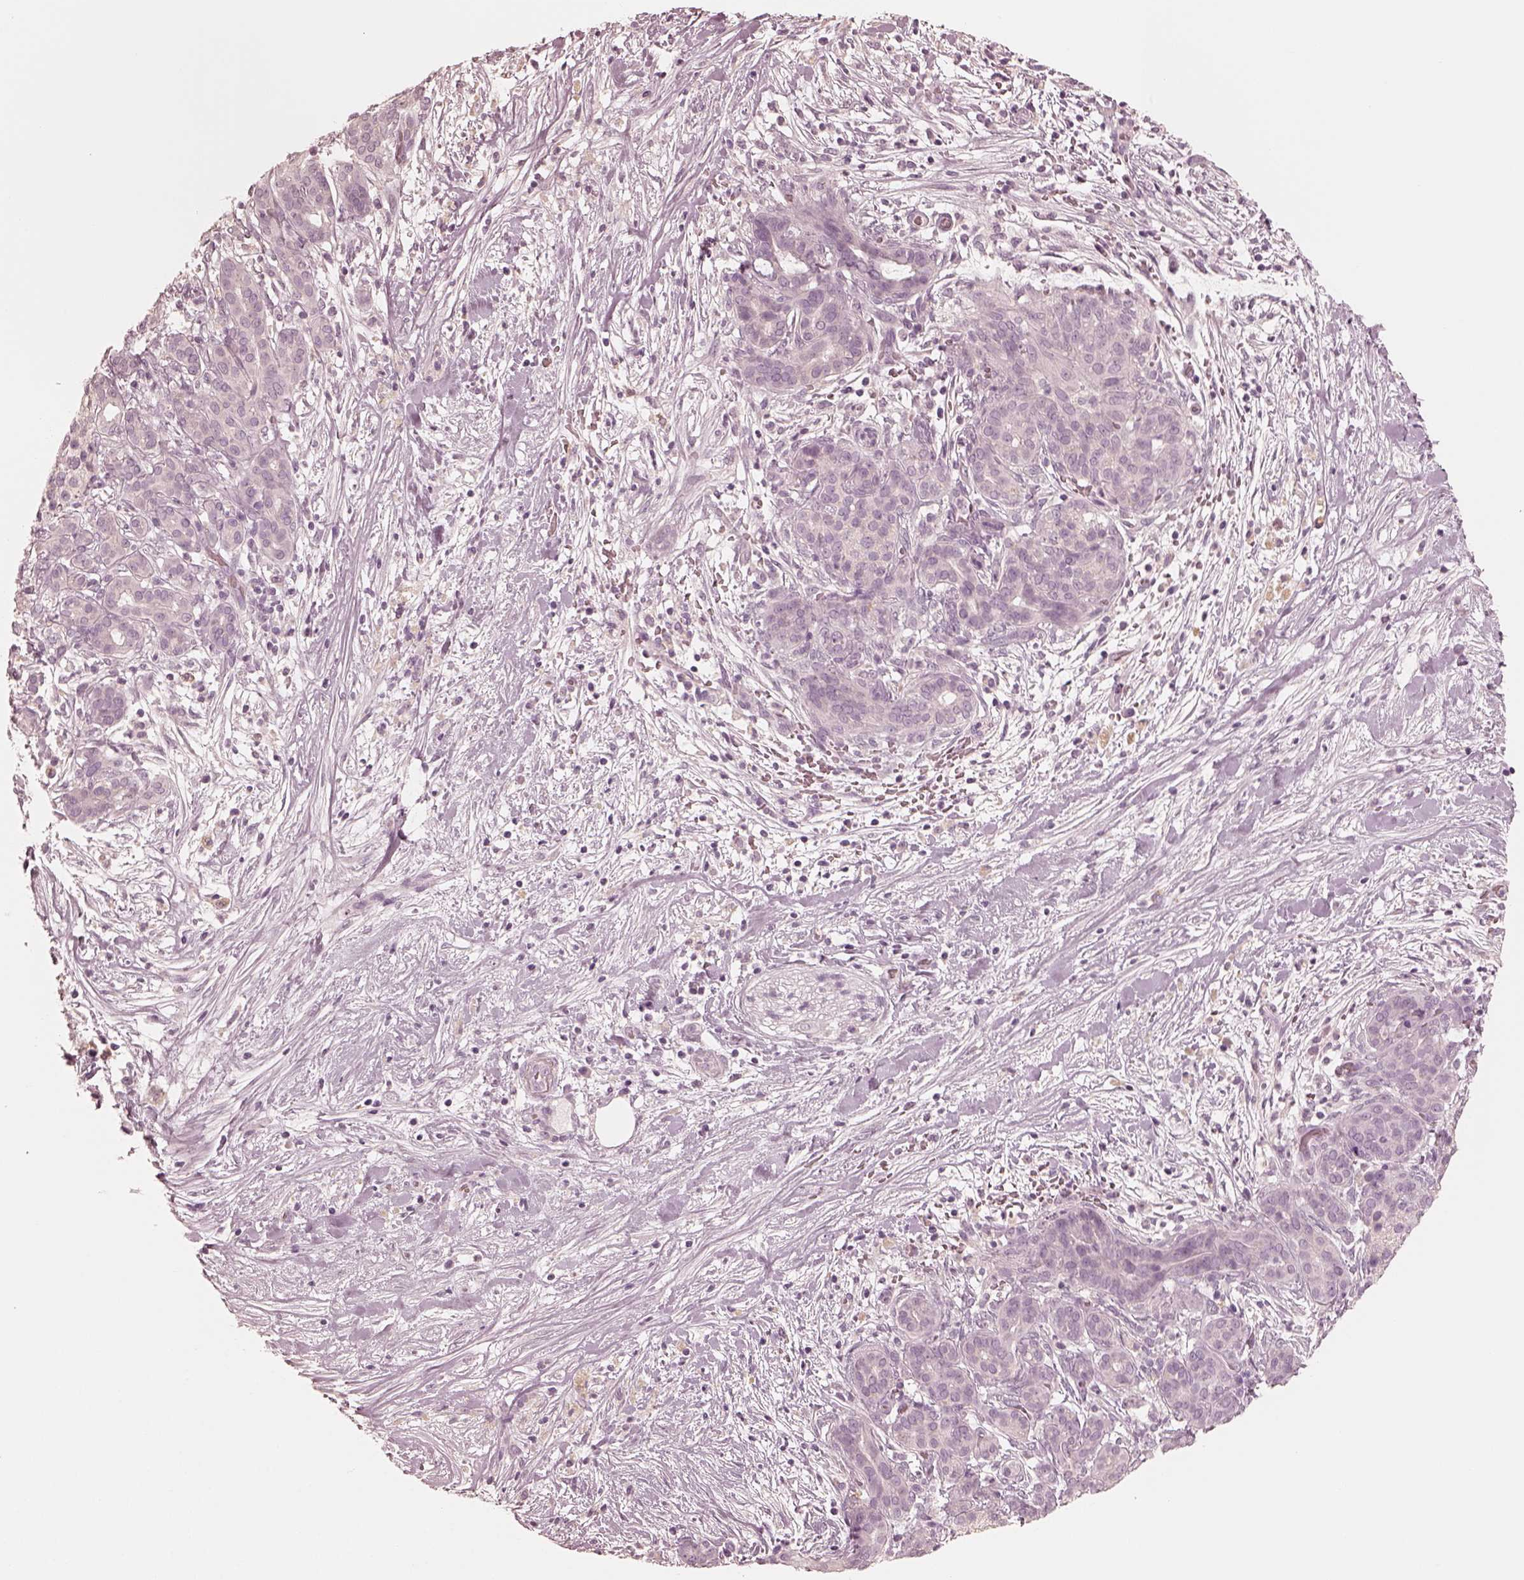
{"staining": {"intensity": "negative", "quantity": "none", "location": "none"}, "tissue": "pancreatic cancer", "cell_type": "Tumor cells", "image_type": "cancer", "snomed": [{"axis": "morphology", "description": "Adenocarcinoma, NOS"}, {"axis": "topography", "description": "Pancreas"}], "caption": "Human pancreatic cancer (adenocarcinoma) stained for a protein using immunohistochemistry reveals no staining in tumor cells.", "gene": "CALR3", "patient": {"sex": "male", "age": 44}}